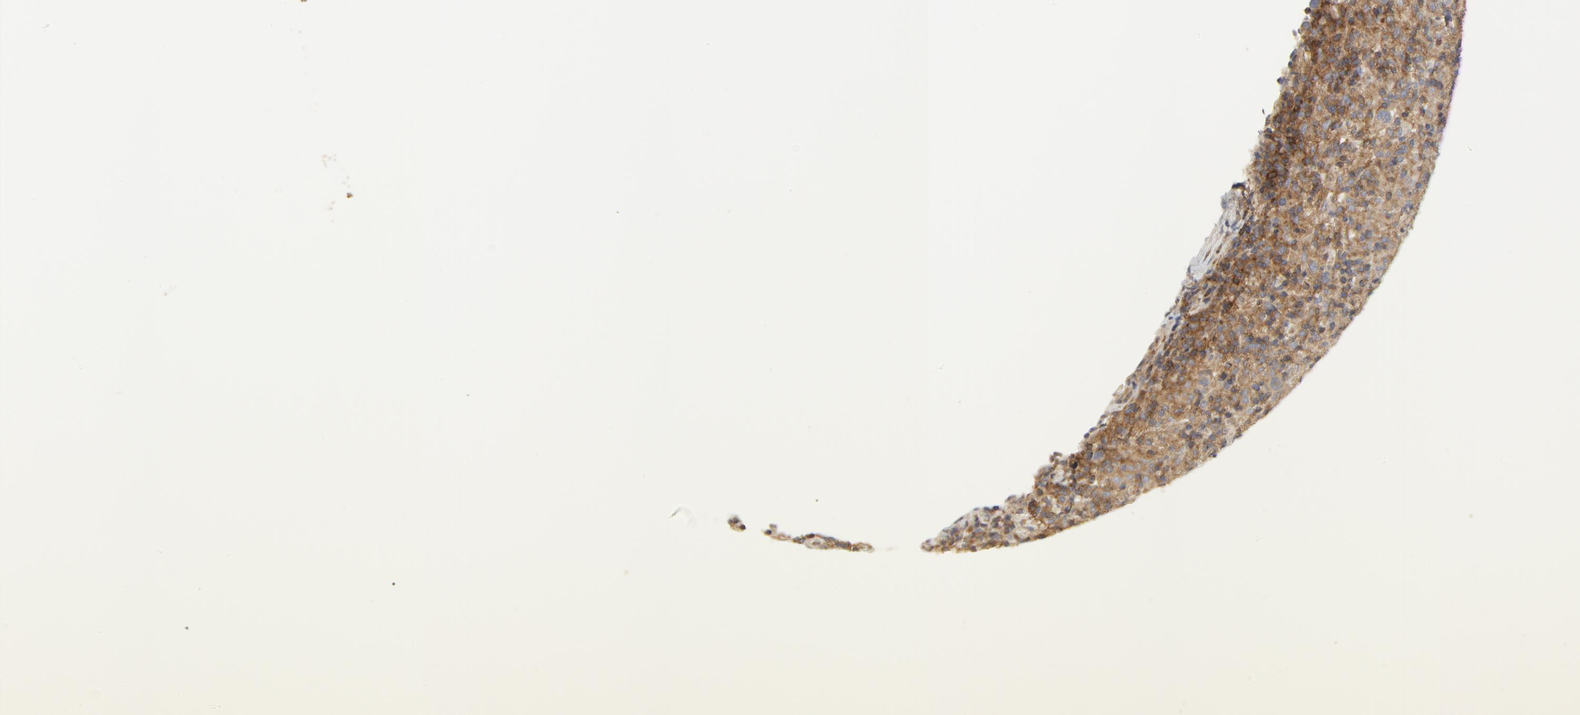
{"staining": {"intensity": "moderate", "quantity": "25%-75%", "location": "cytoplasmic/membranous"}, "tissue": "lymphoma", "cell_type": "Tumor cells", "image_type": "cancer", "snomed": [{"axis": "morphology", "description": "Hodgkin's disease, NOS"}, {"axis": "topography", "description": "Lymph node"}], "caption": "Immunohistochemistry of human lymphoma exhibits medium levels of moderate cytoplasmic/membranous staining in approximately 25%-75% of tumor cells.", "gene": "RABEP1", "patient": {"sex": "male", "age": 65}}